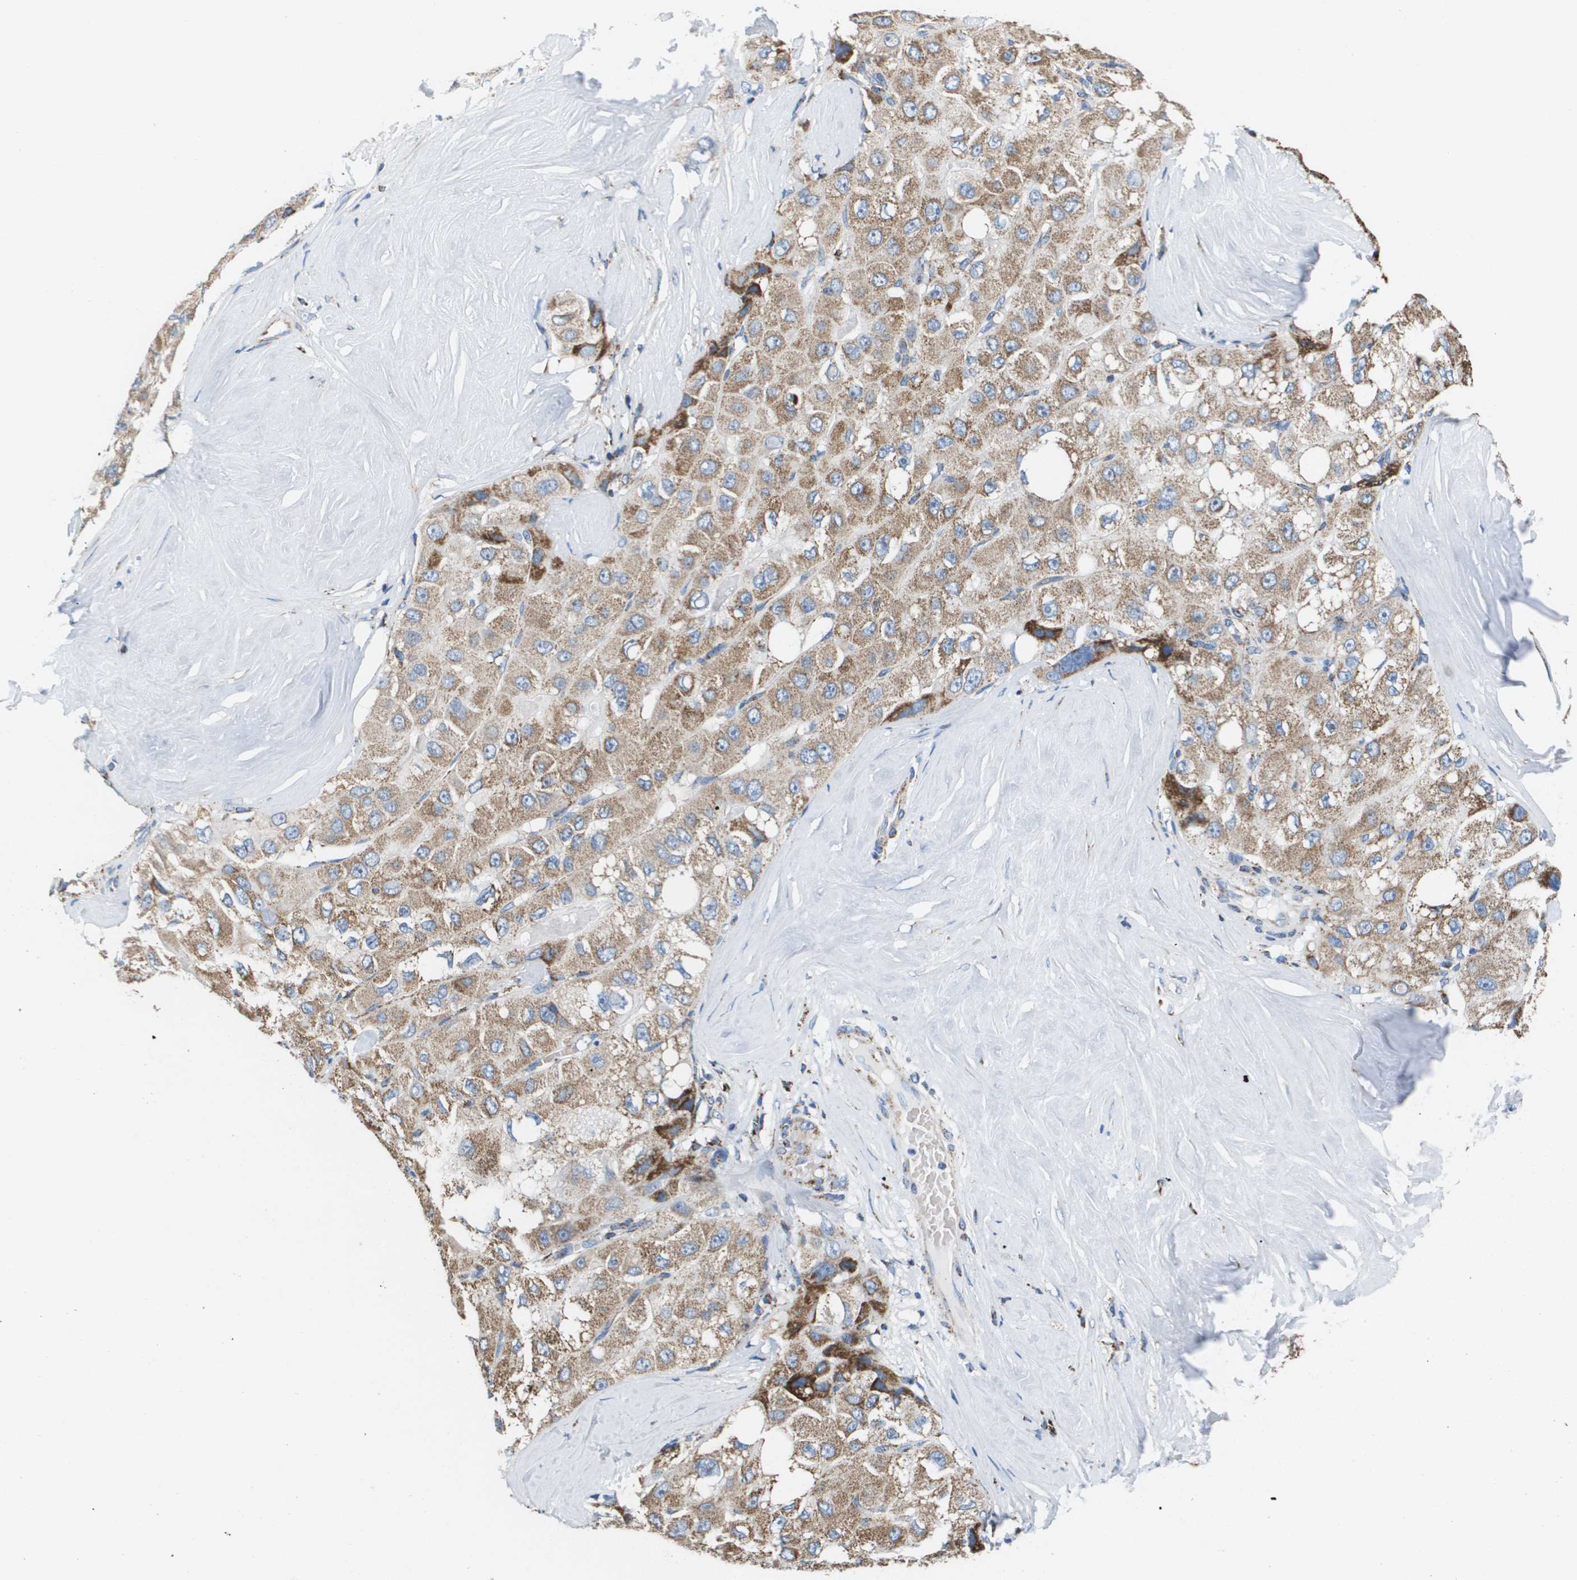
{"staining": {"intensity": "strong", "quantity": ">75%", "location": "cytoplasmic/membranous"}, "tissue": "liver cancer", "cell_type": "Tumor cells", "image_type": "cancer", "snomed": [{"axis": "morphology", "description": "Carcinoma, Hepatocellular, NOS"}, {"axis": "topography", "description": "Liver"}], "caption": "IHC image of neoplastic tissue: human liver cancer (hepatocellular carcinoma) stained using immunohistochemistry exhibits high levels of strong protein expression localized specifically in the cytoplasmic/membranous of tumor cells, appearing as a cytoplasmic/membranous brown color.", "gene": "ATP5F1B", "patient": {"sex": "male", "age": 80}}